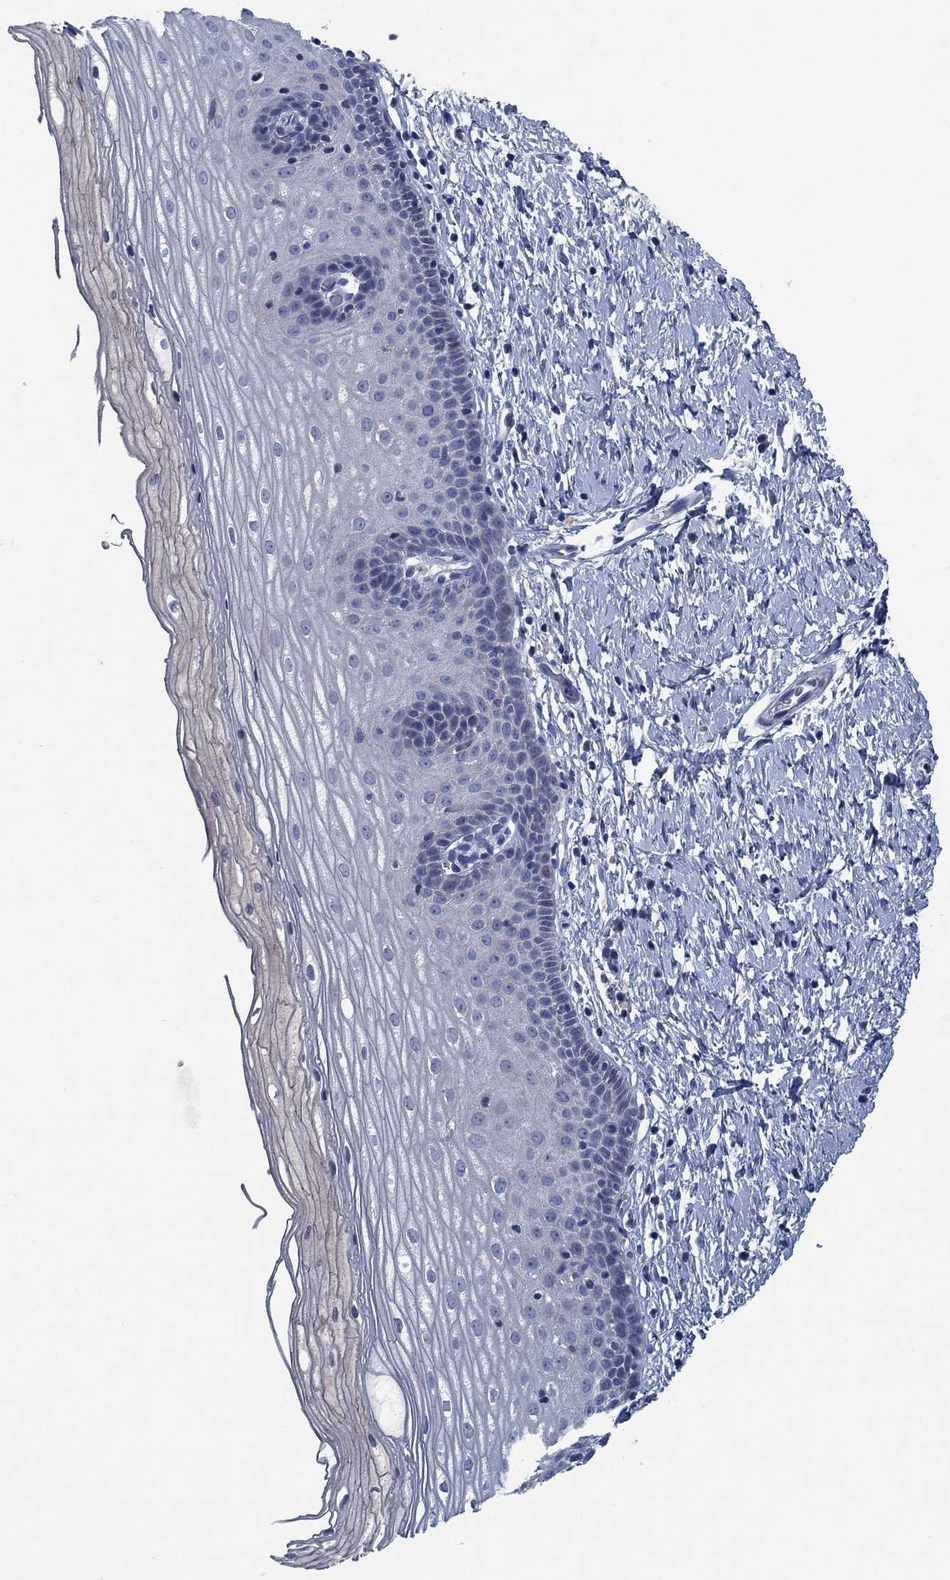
{"staining": {"intensity": "negative", "quantity": "none", "location": "none"}, "tissue": "cervix", "cell_type": "Glandular cells", "image_type": "normal", "snomed": [{"axis": "morphology", "description": "Normal tissue, NOS"}, {"axis": "topography", "description": "Cervix"}], "caption": "High power microscopy image of an IHC micrograph of unremarkable cervix, revealing no significant positivity in glandular cells.", "gene": "PNMA8A", "patient": {"sex": "female", "age": 37}}